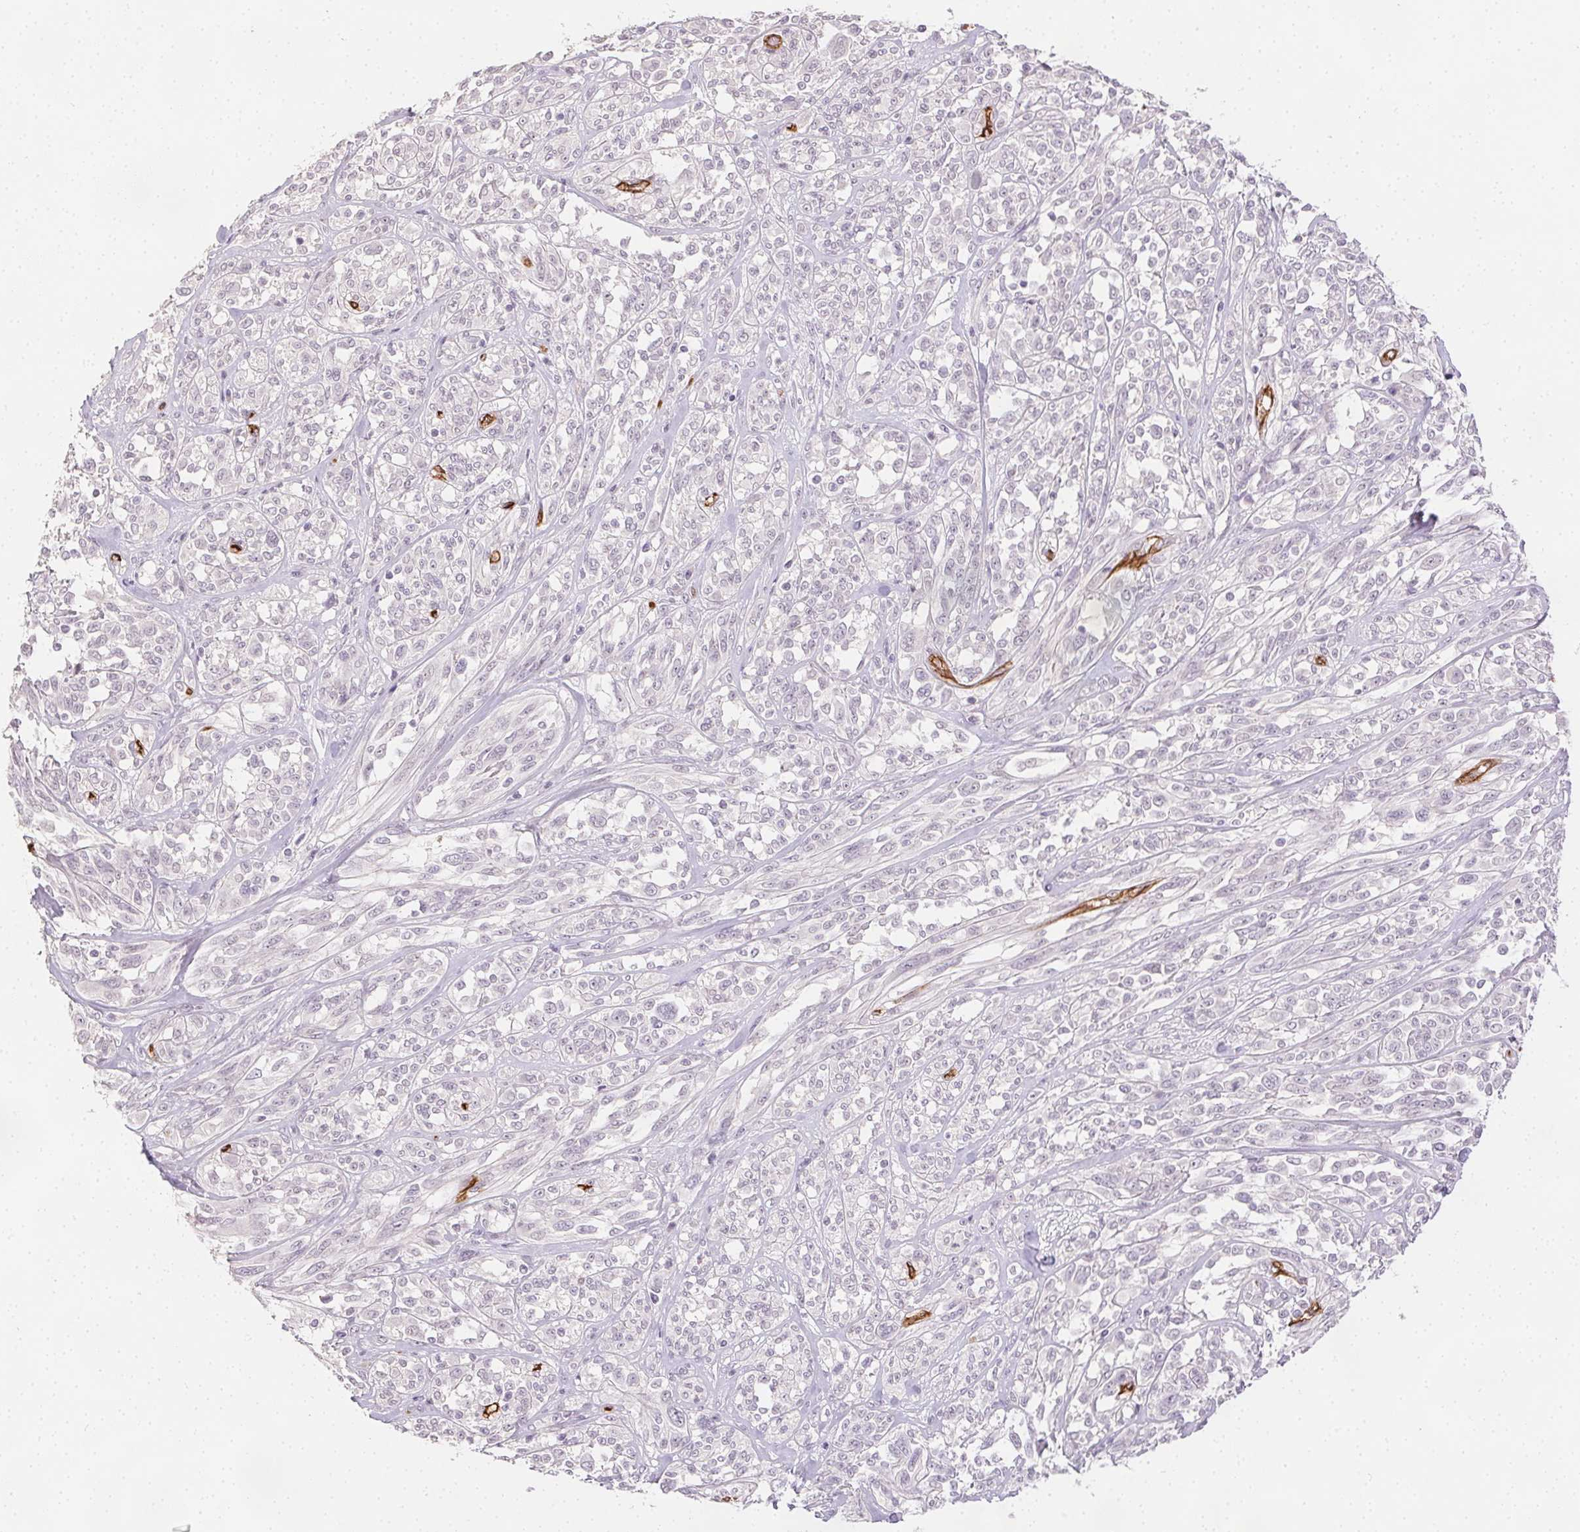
{"staining": {"intensity": "negative", "quantity": "none", "location": "none"}, "tissue": "melanoma", "cell_type": "Tumor cells", "image_type": "cancer", "snomed": [{"axis": "morphology", "description": "Malignant melanoma, NOS"}, {"axis": "topography", "description": "Skin"}], "caption": "Immunohistochemistry photomicrograph of neoplastic tissue: melanoma stained with DAB reveals no significant protein staining in tumor cells.", "gene": "PODXL", "patient": {"sex": "female", "age": 91}}